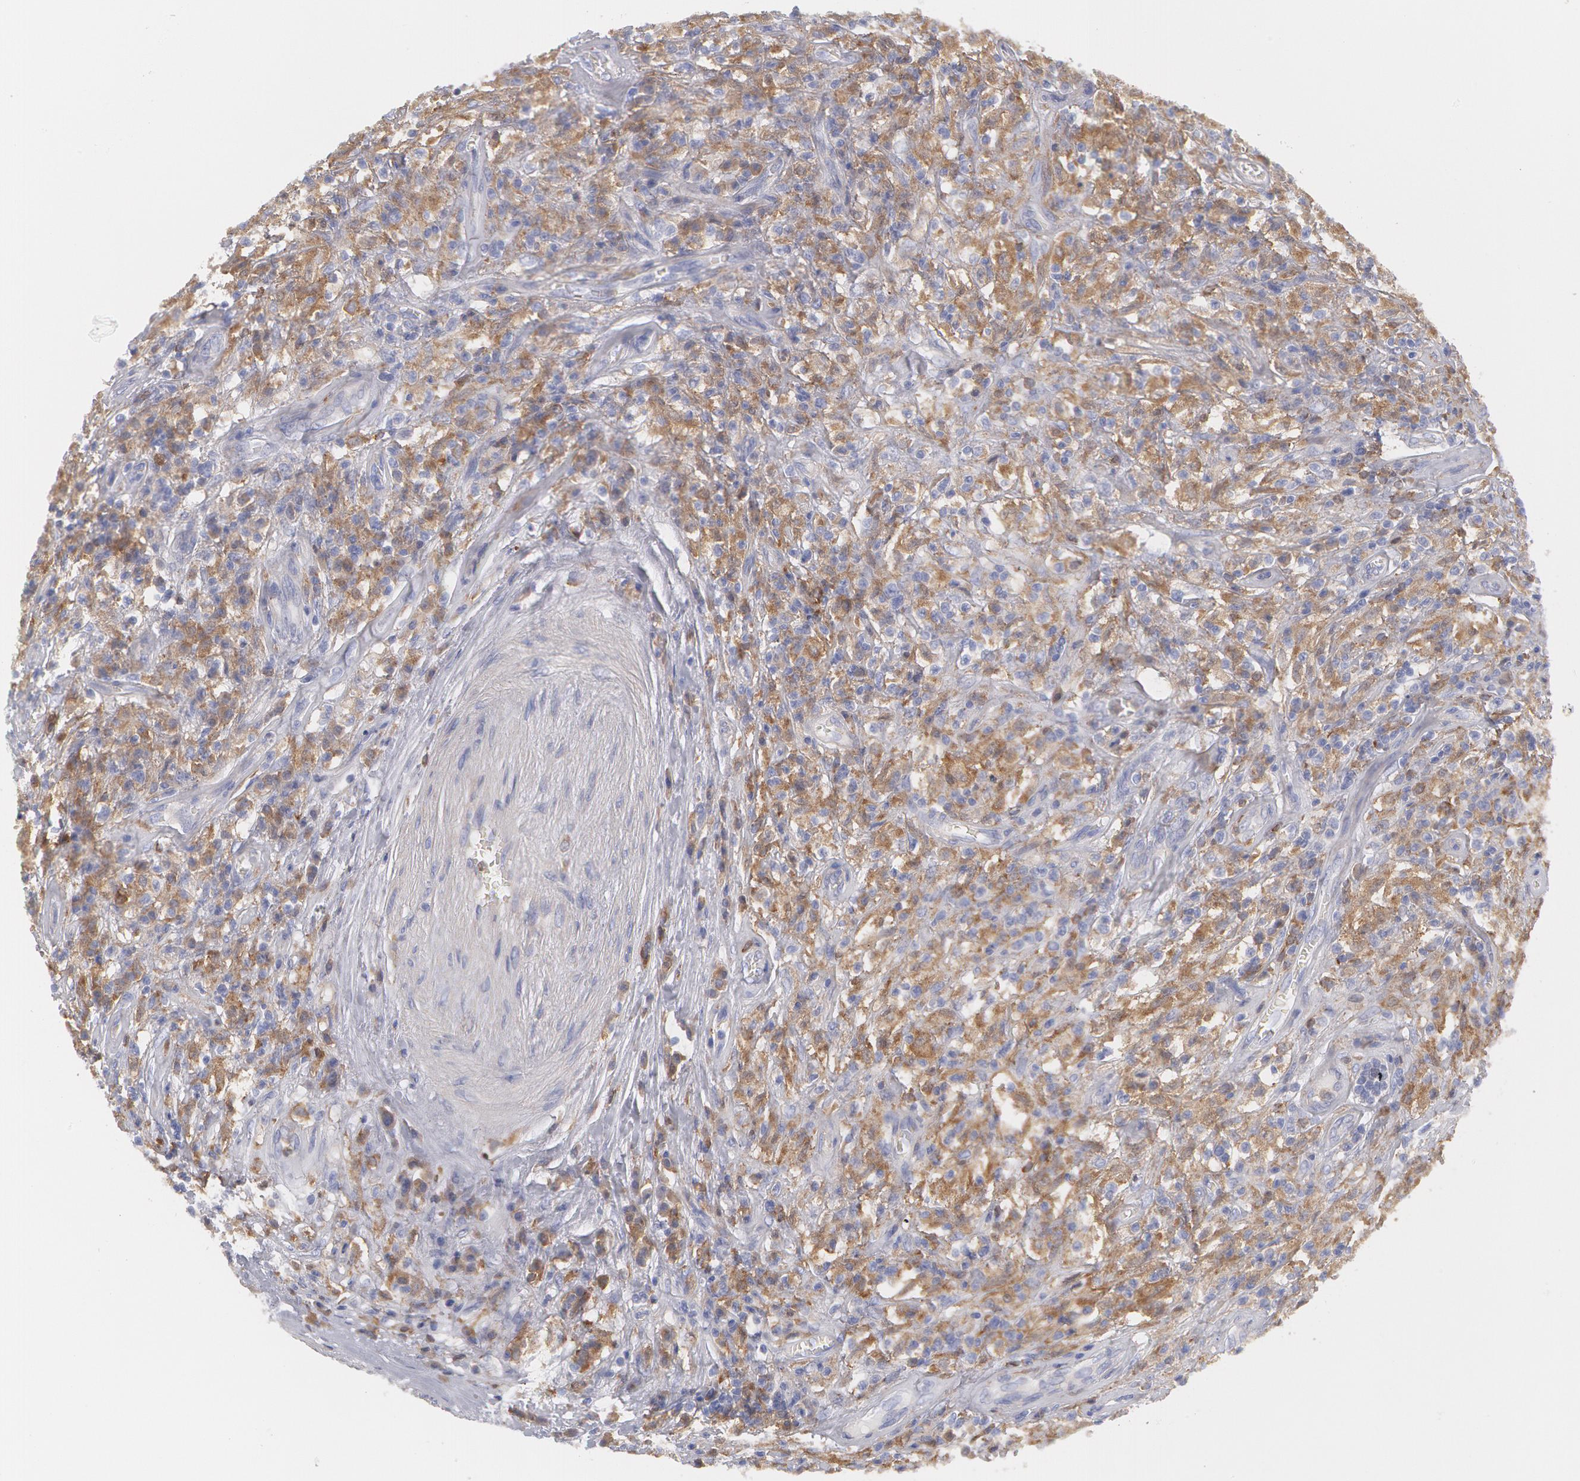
{"staining": {"intensity": "moderate", "quantity": ">75%", "location": "cytoplasmic/membranous"}, "tissue": "testis cancer", "cell_type": "Tumor cells", "image_type": "cancer", "snomed": [{"axis": "morphology", "description": "Seminoma, NOS"}, {"axis": "topography", "description": "Testis"}], "caption": "Brown immunohistochemical staining in human seminoma (testis) shows moderate cytoplasmic/membranous positivity in about >75% of tumor cells.", "gene": "SYK", "patient": {"sex": "male", "age": 34}}